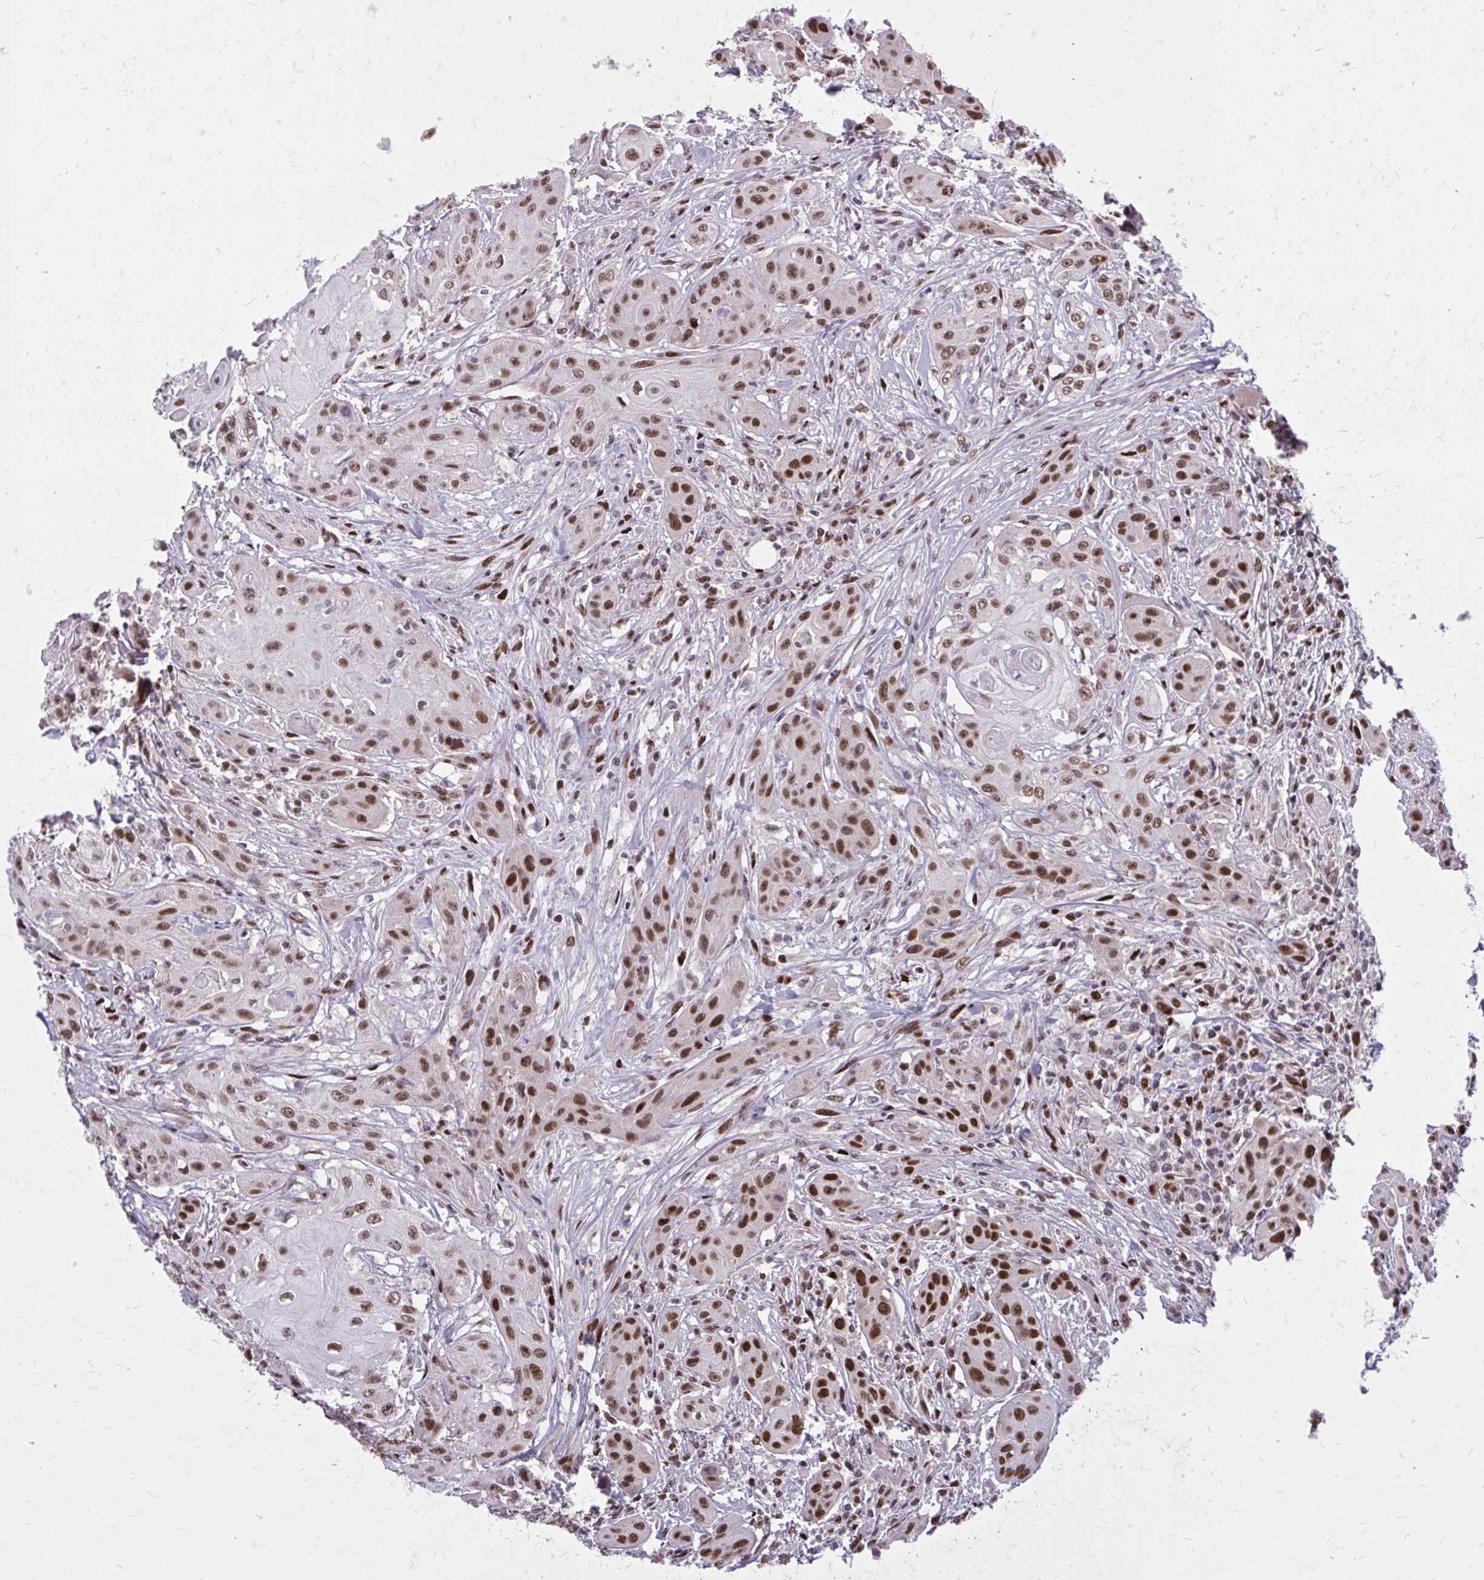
{"staining": {"intensity": "moderate", "quantity": ">75%", "location": "nuclear"}, "tissue": "head and neck cancer", "cell_type": "Tumor cells", "image_type": "cancer", "snomed": [{"axis": "morphology", "description": "Squamous cell carcinoma, NOS"}, {"axis": "topography", "description": "Oral tissue"}, {"axis": "topography", "description": "Head-Neck"}, {"axis": "topography", "description": "Neck, NOS"}], "caption": "Squamous cell carcinoma (head and neck) stained for a protein exhibits moderate nuclear positivity in tumor cells. Immunohistochemistry stains the protein of interest in brown and the nuclei are stained blue.", "gene": "PSME4", "patient": {"sex": "female", "age": 55}}